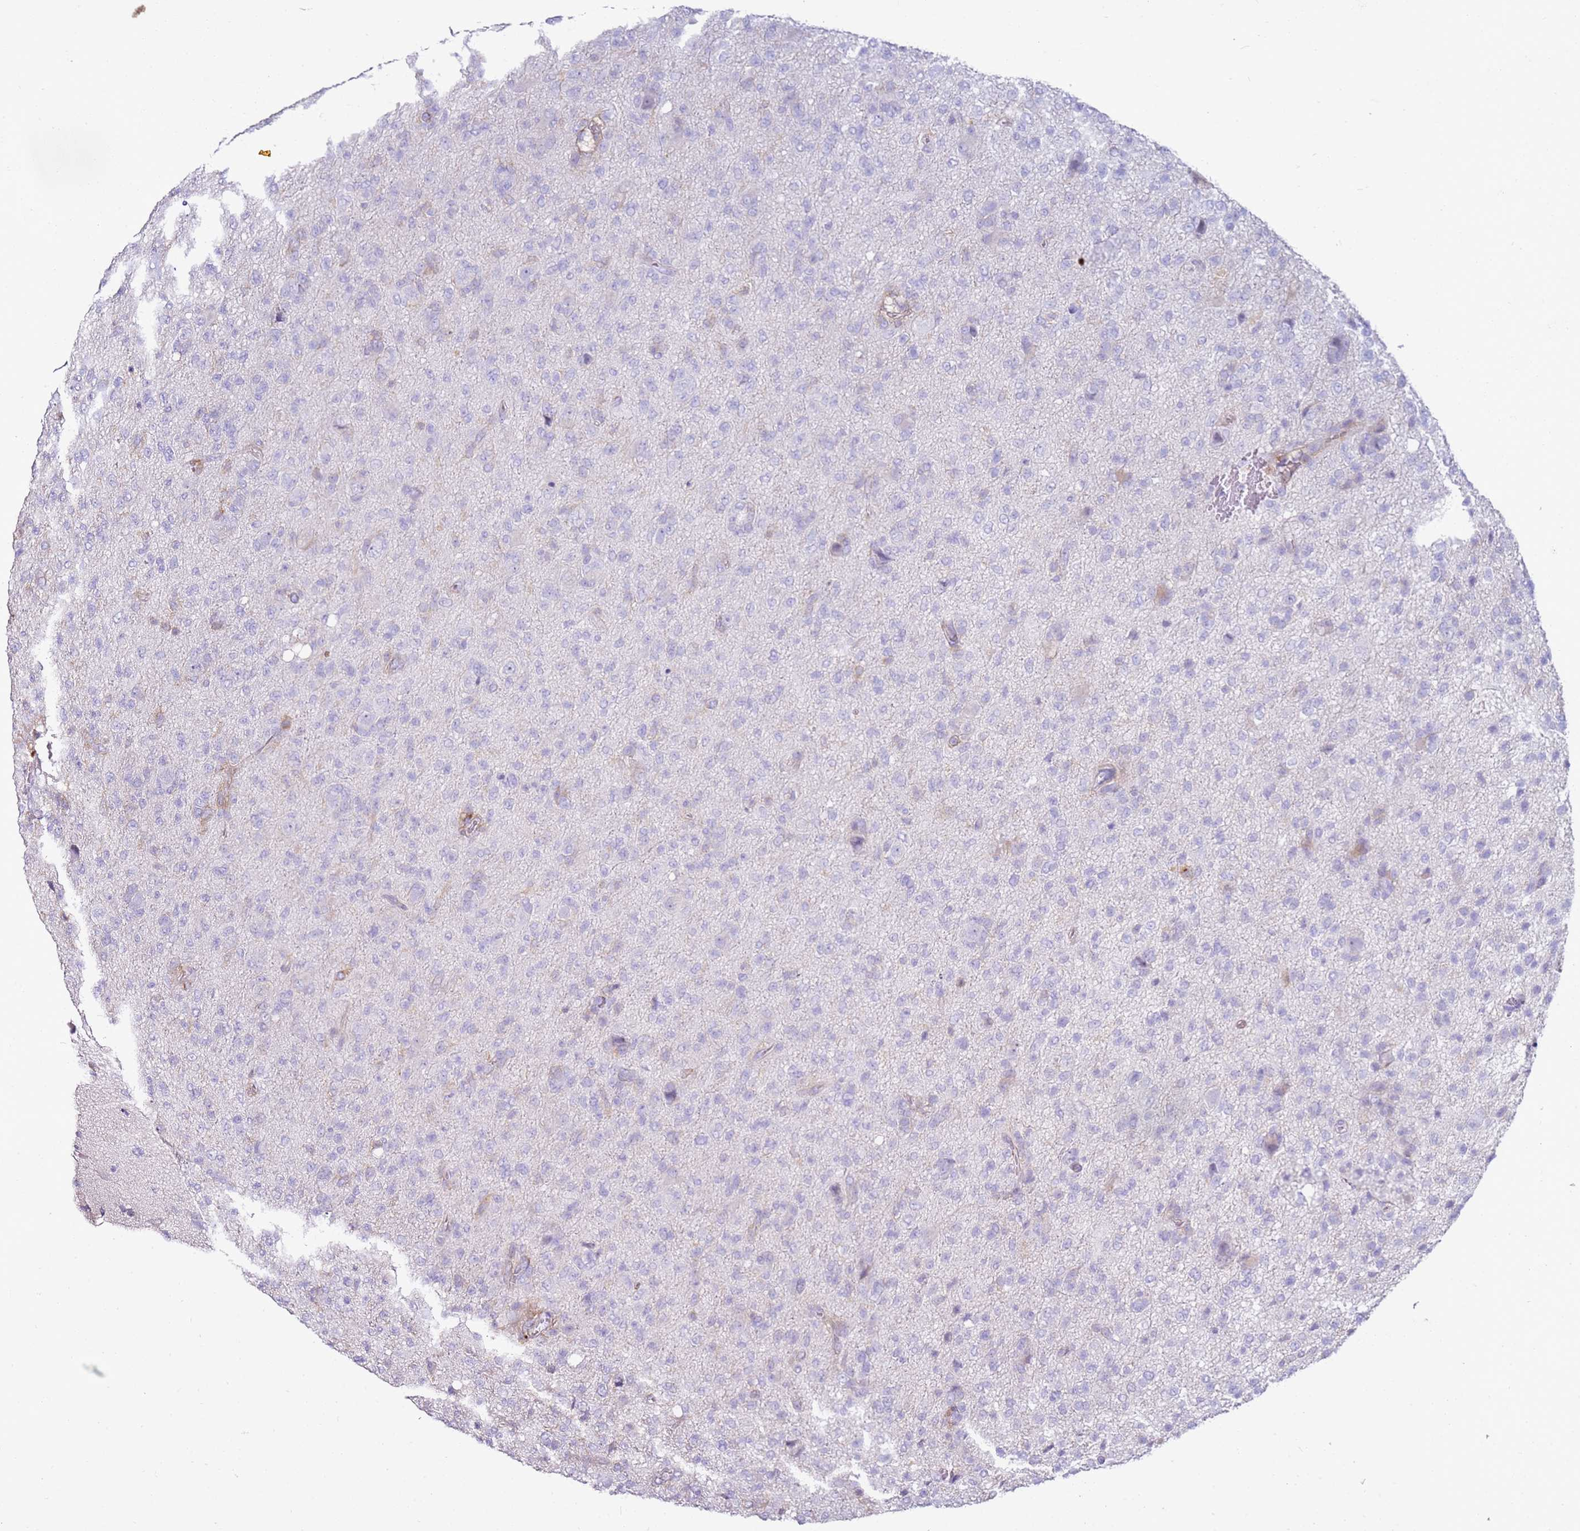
{"staining": {"intensity": "negative", "quantity": "none", "location": "none"}, "tissue": "glioma", "cell_type": "Tumor cells", "image_type": "cancer", "snomed": [{"axis": "morphology", "description": "Glioma, malignant, High grade"}, {"axis": "topography", "description": "Brain"}], "caption": "Tumor cells are negative for protein expression in human malignant glioma (high-grade).", "gene": "FPR1", "patient": {"sex": "female", "age": 57}}